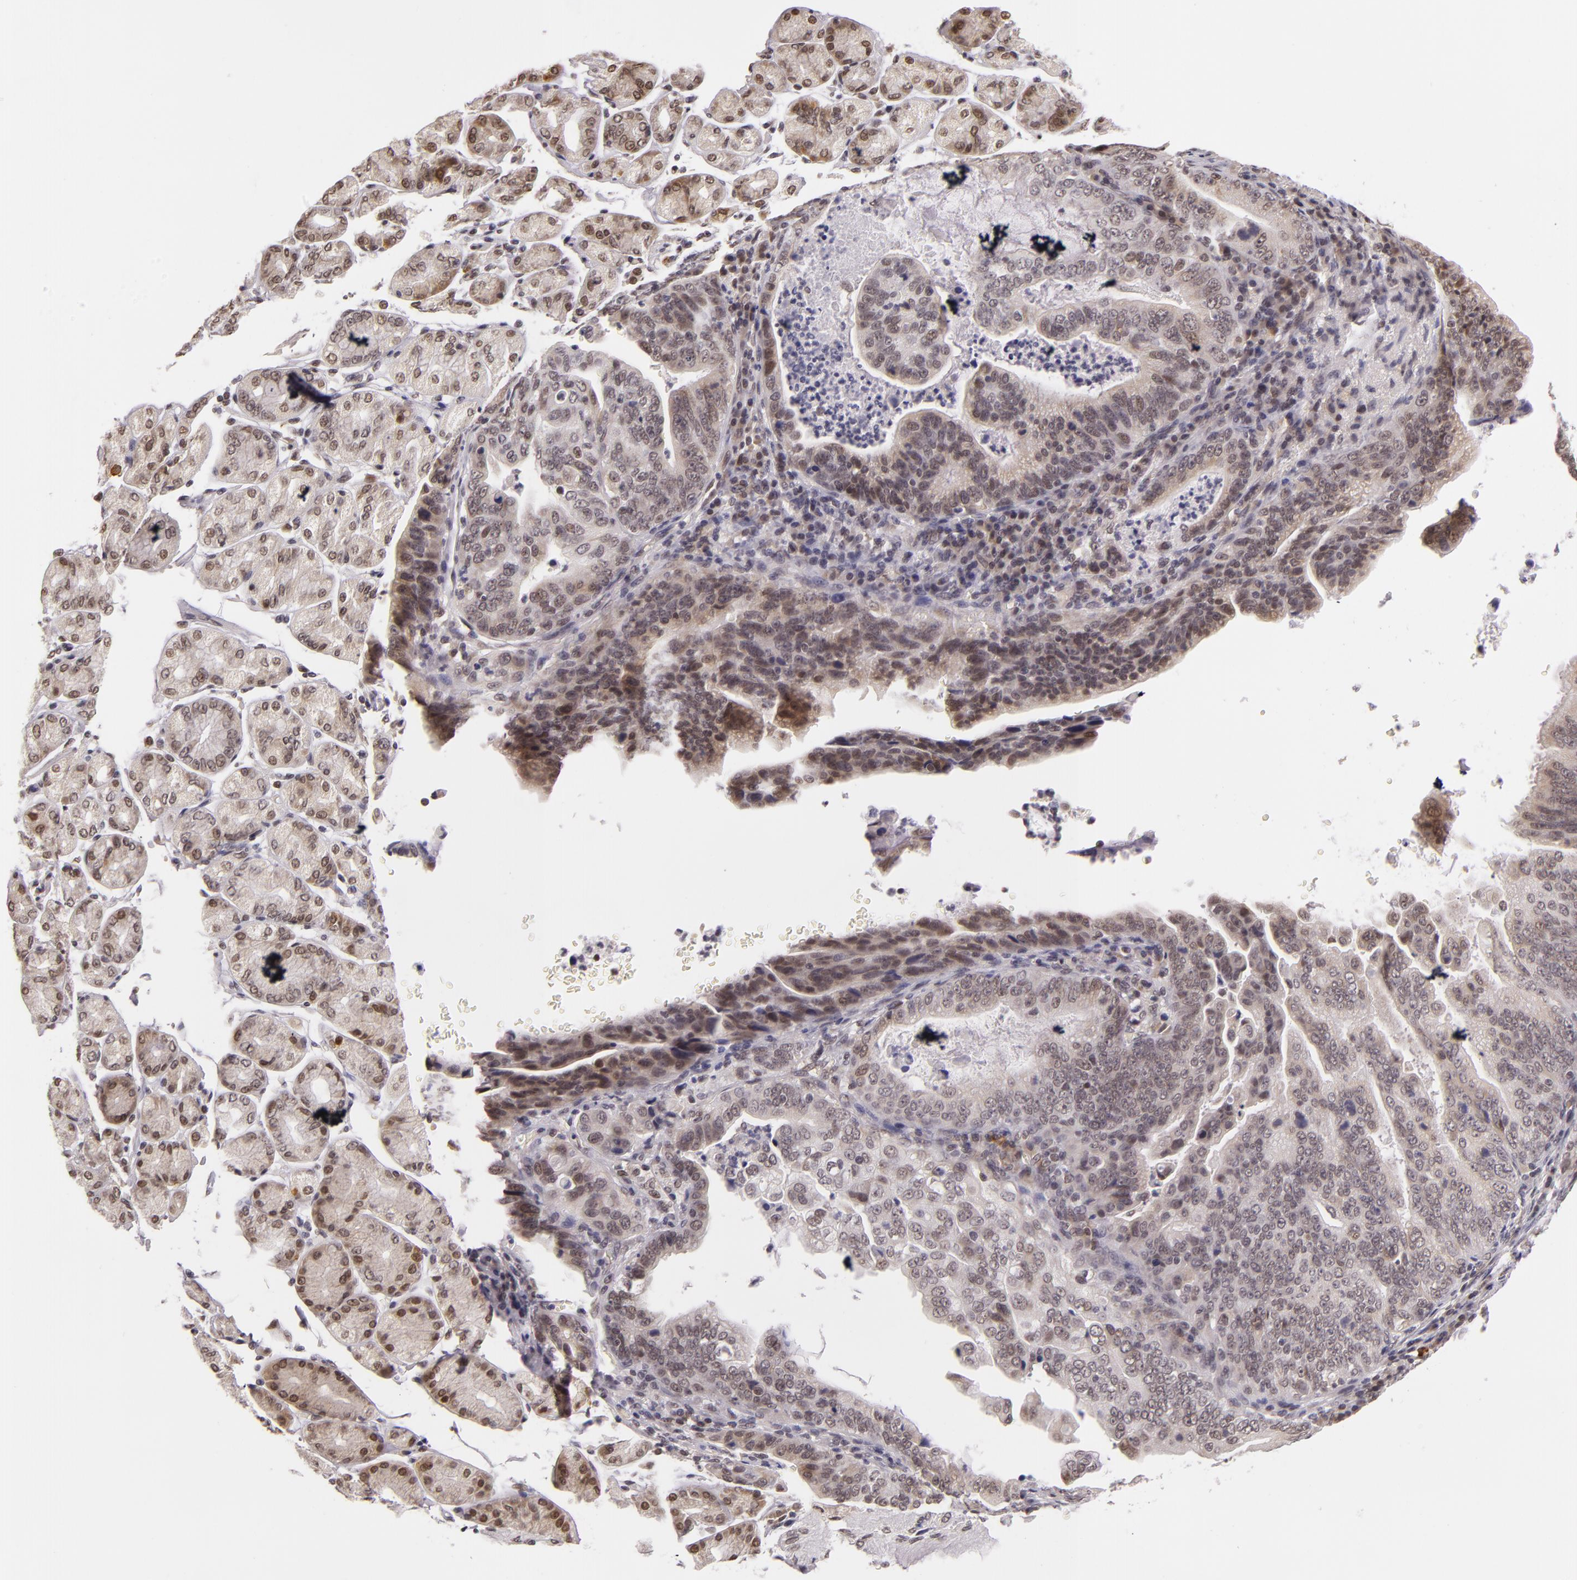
{"staining": {"intensity": "weak", "quantity": "<25%", "location": "nuclear"}, "tissue": "stomach cancer", "cell_type": "Tumor cells", "image_type": "cancer", "snomed": [{"axis": "morphology", "description": "Adenocarcinoma, NOS"}, {"axis": "topography", "description": "Stomach, upper"}], "caption": "Stomach cancer (adenocarcinoma) stained for a protein using immunohistochemistry (IHC) displays no positivity tumor cells.", "gene": "ALX1", "patient": {"sex": "female", "age": 50}}